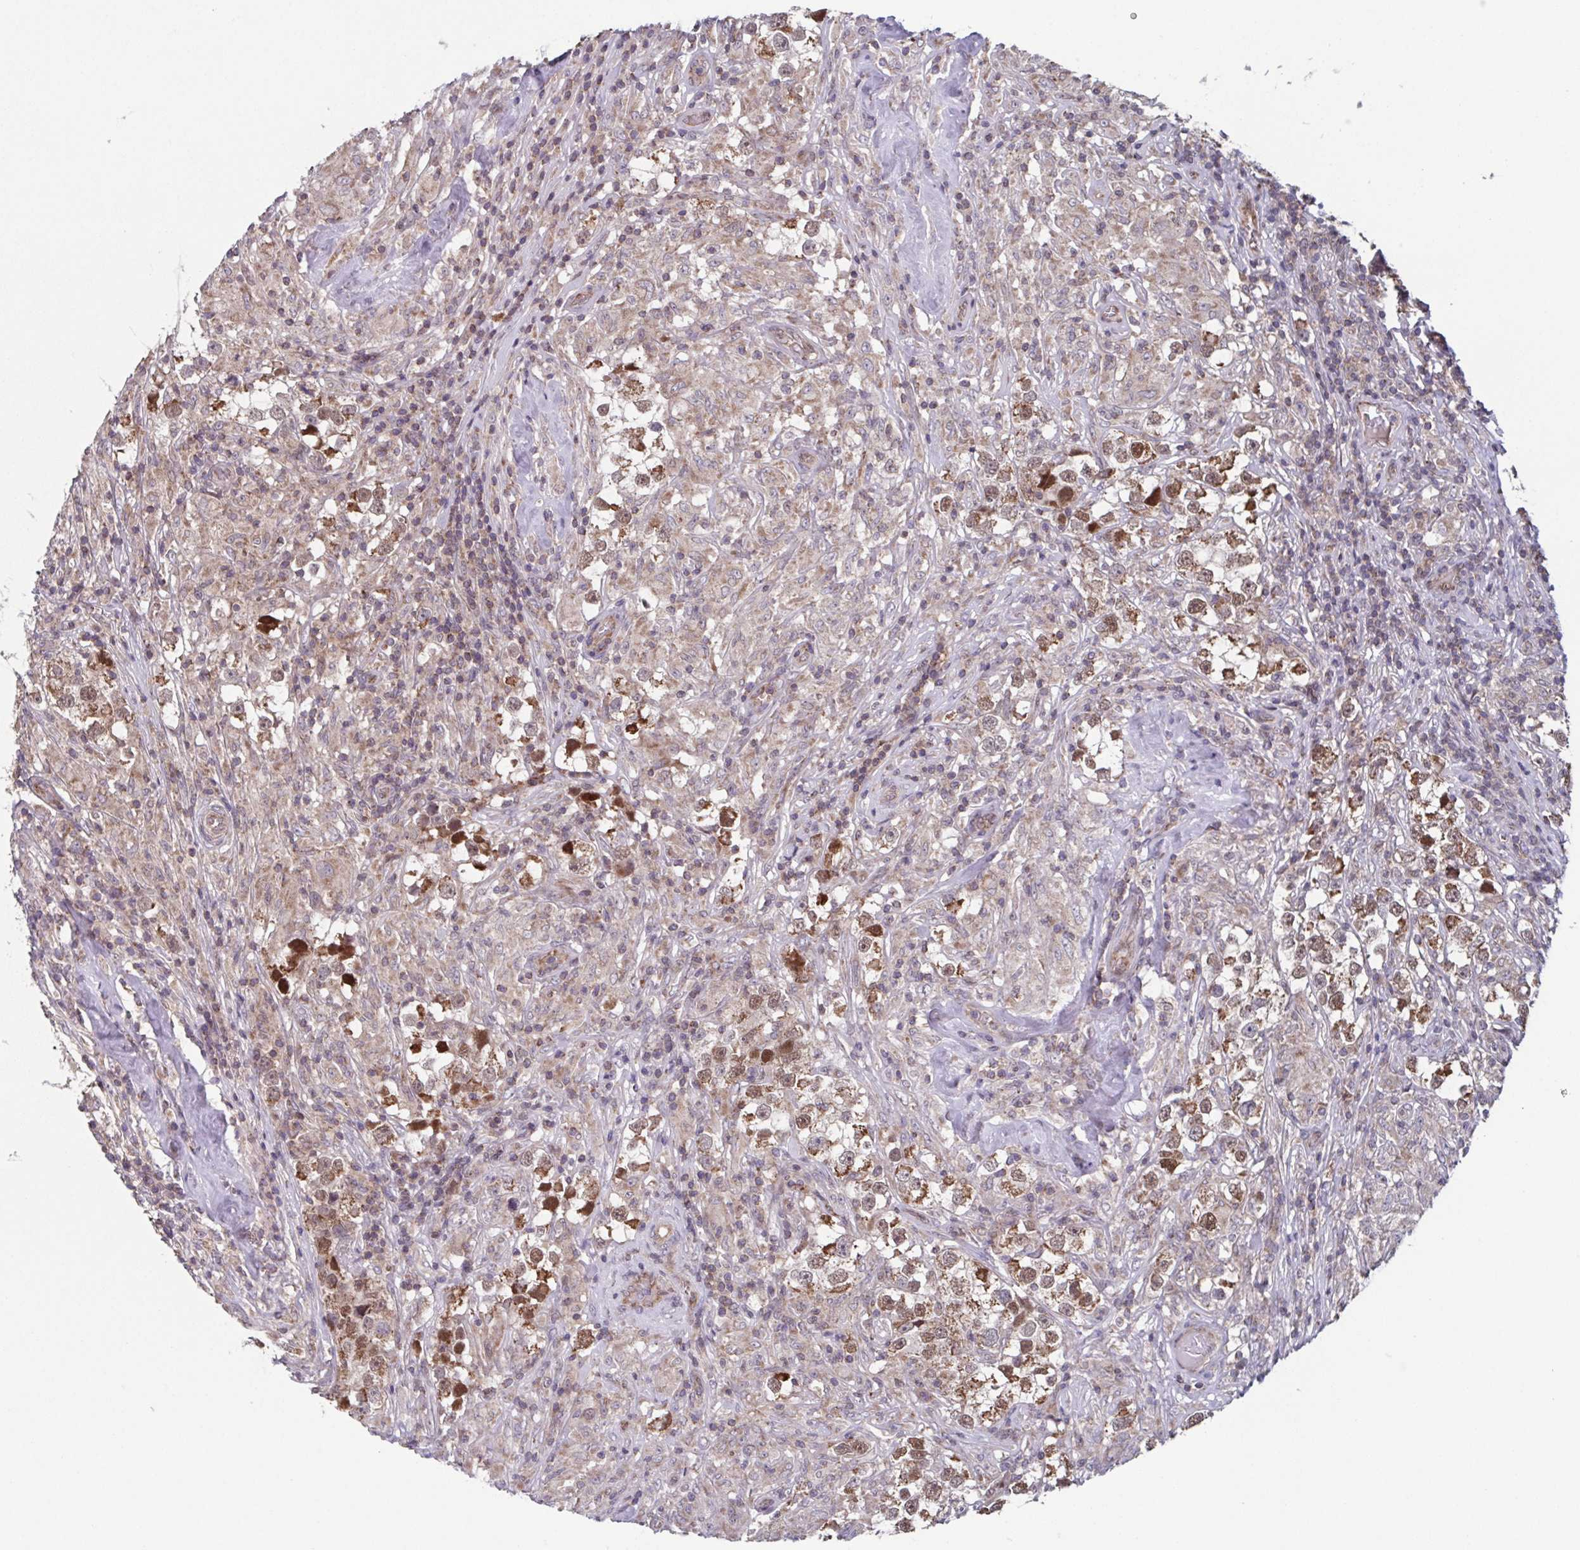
{"staining": {"intensity": "moderate", "quantity": ">75%", "location": "cytoplasmic/membranous,nuclear"}, "tissue": "testis cancer", "cell_type": "Tumor cells", "image_type": "cancer", "snomed": [{"axis": "morphology", "description": "Seminoma, NOS"}, {"axis": "topography", "description": "Testis"}], "caption": "Immunohistochemistry (IHC) (DAB (3,3'-diaminobenzidine)) staining of human testis cancer shows moderate cytoplasmic/membranous and nuclear protein staining in approximately >75% of tumor cells.", "gene": "TTC19", "patient": {"sex": "male", "age": 46}}